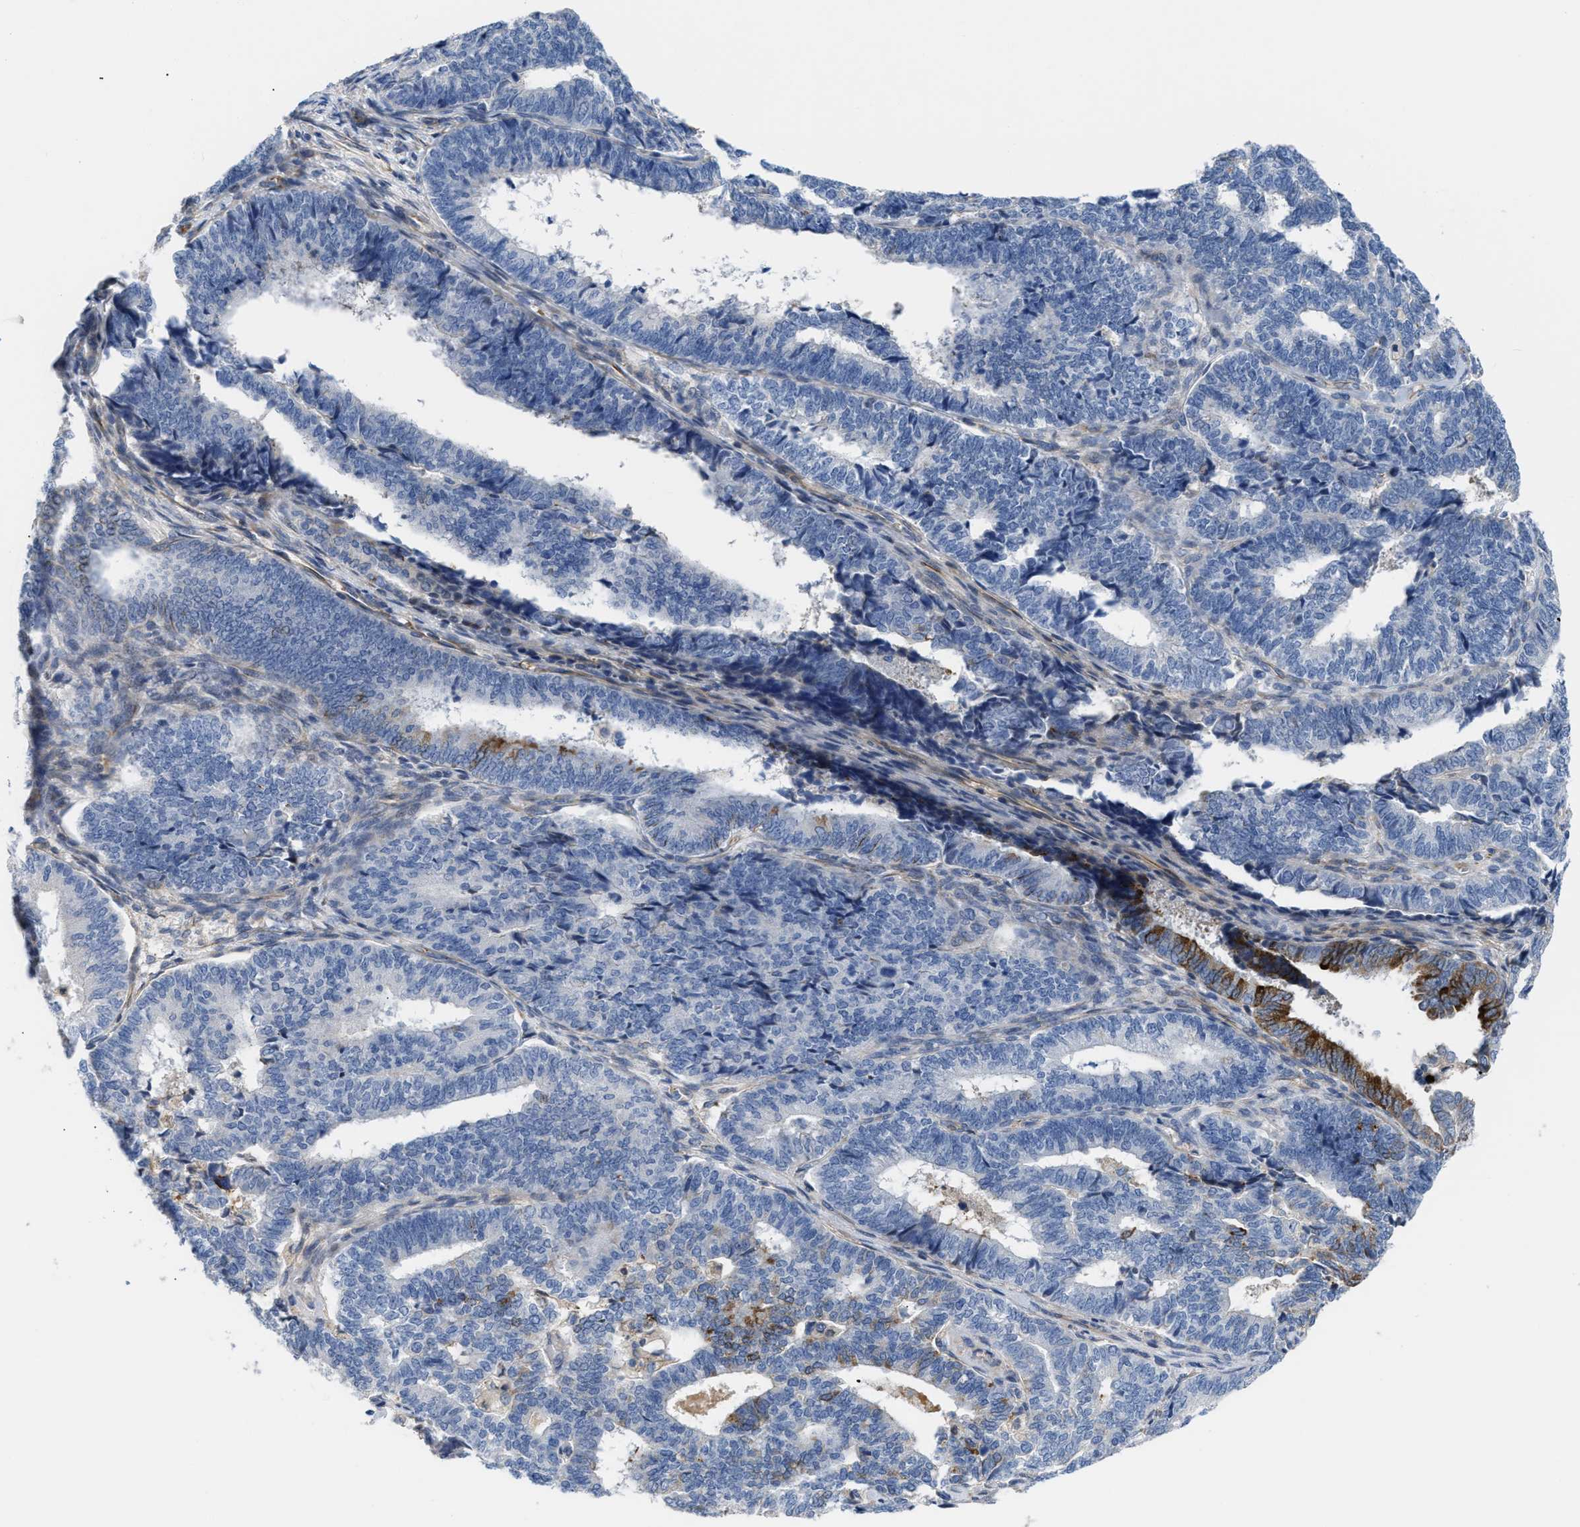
{"staining": {"intensity": "strong", "quantity": "<25%", "location": "cytoplasmic/membranous"}, "tissue": "endometrial cancer", "cell_type": "Tumor cells", "image_type": "cancer", "snomed": [{"axis": "morphology", "description": "Adenocarcinoma, NOS"}, {"axis": "topography", "description": "Endometrium"}], "caption": "Endometrial cancer tissue displays strong cytoplasmic/membranous expression in about <25% of tumor cells, visualized by immunohistochemistry.", "gene": "TFPI", "patient": {"sex": "female", "age": 70}}